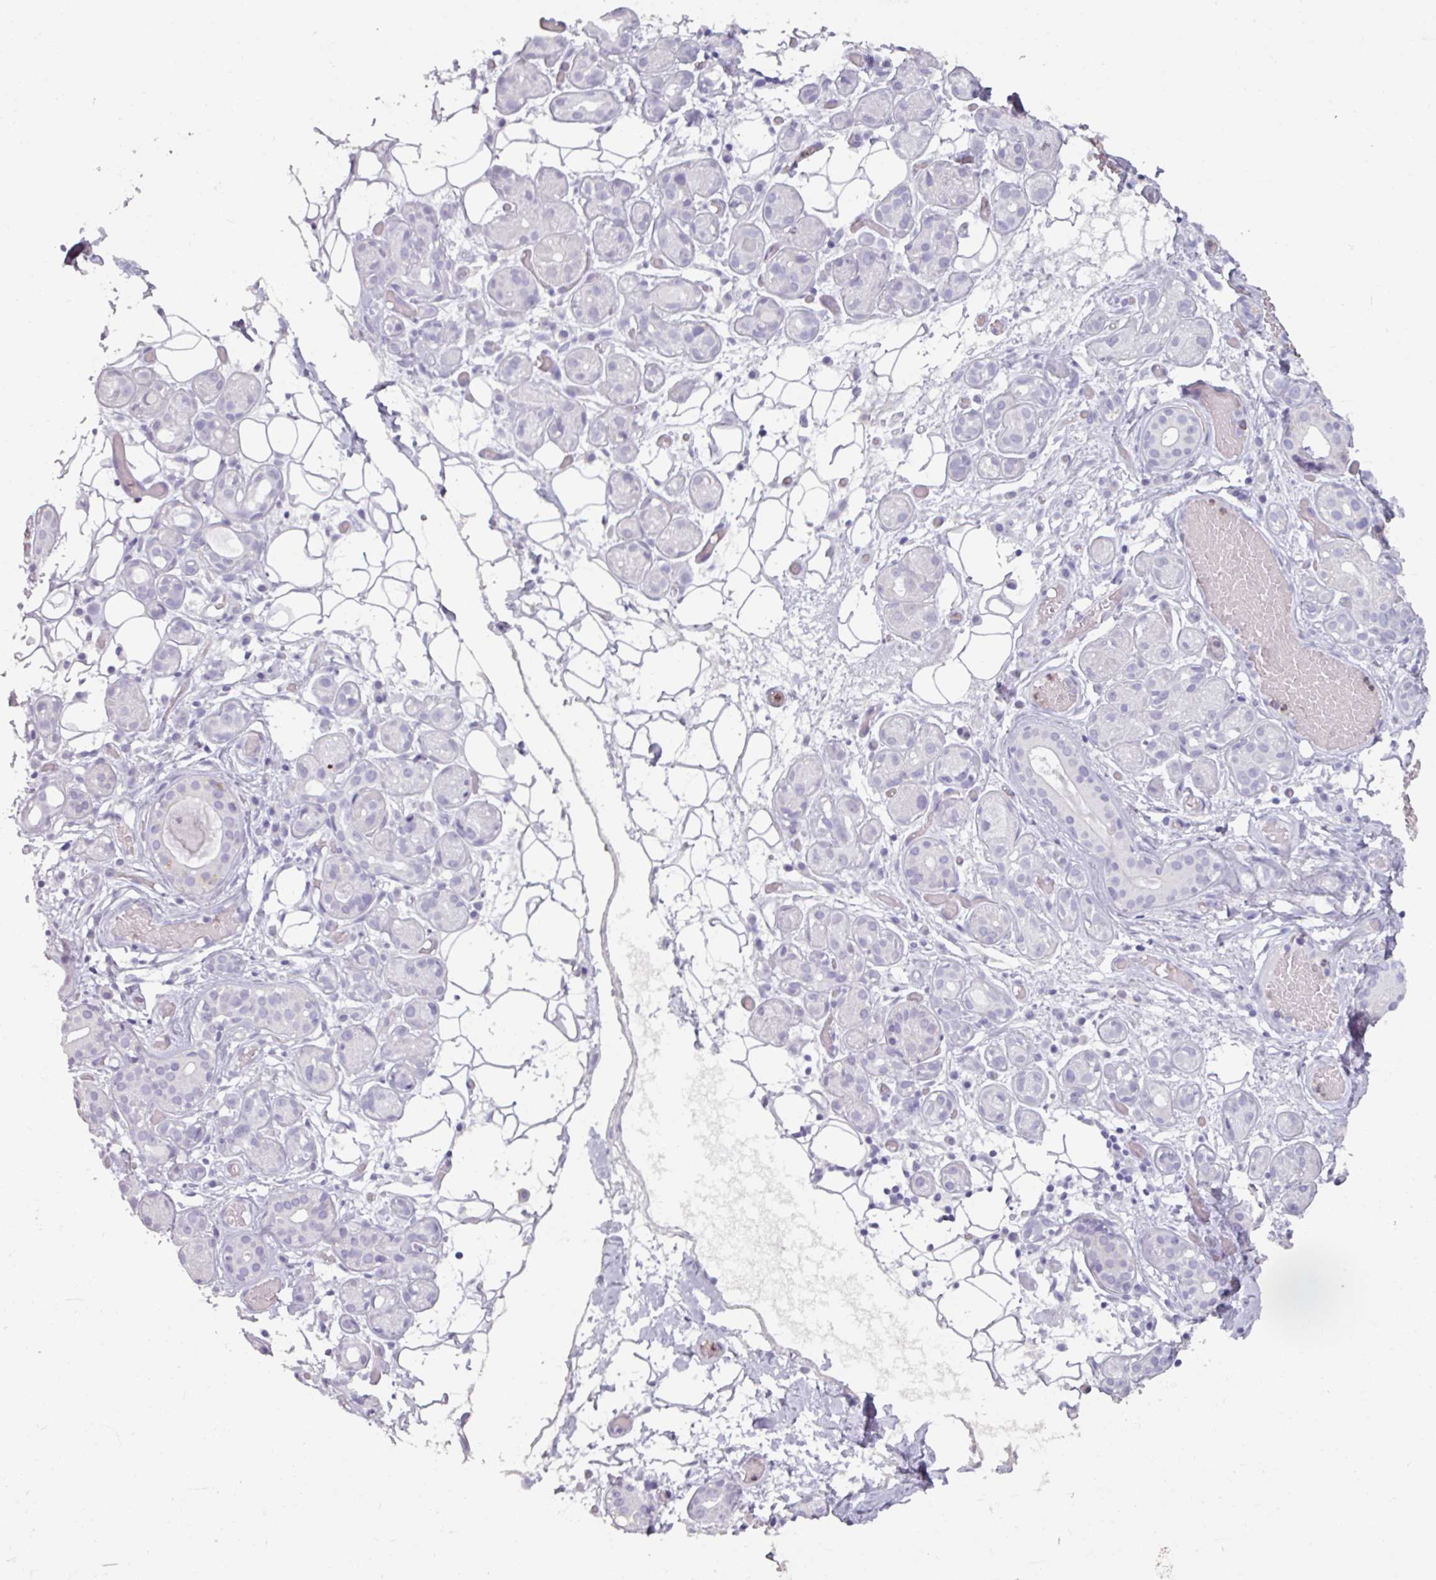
{"staining": {"intensity": "negative", "quantity": "none", "location": "none"}, "tissue": "salivary gland", "cell_type": "Glandular cells", "image_type": "normal", "snomed": [{"axis": "morphology", "description": "Normal tissue, NOS"}, {"axis": "topography", "description": "Salivary gland"}], "caption": "DAB immunohistochemical staining of unremarkable salivary gland shows no significant staining in glandular cells.", "gene": "ARG1", "patient": {"sex": "male", "age": 82}}